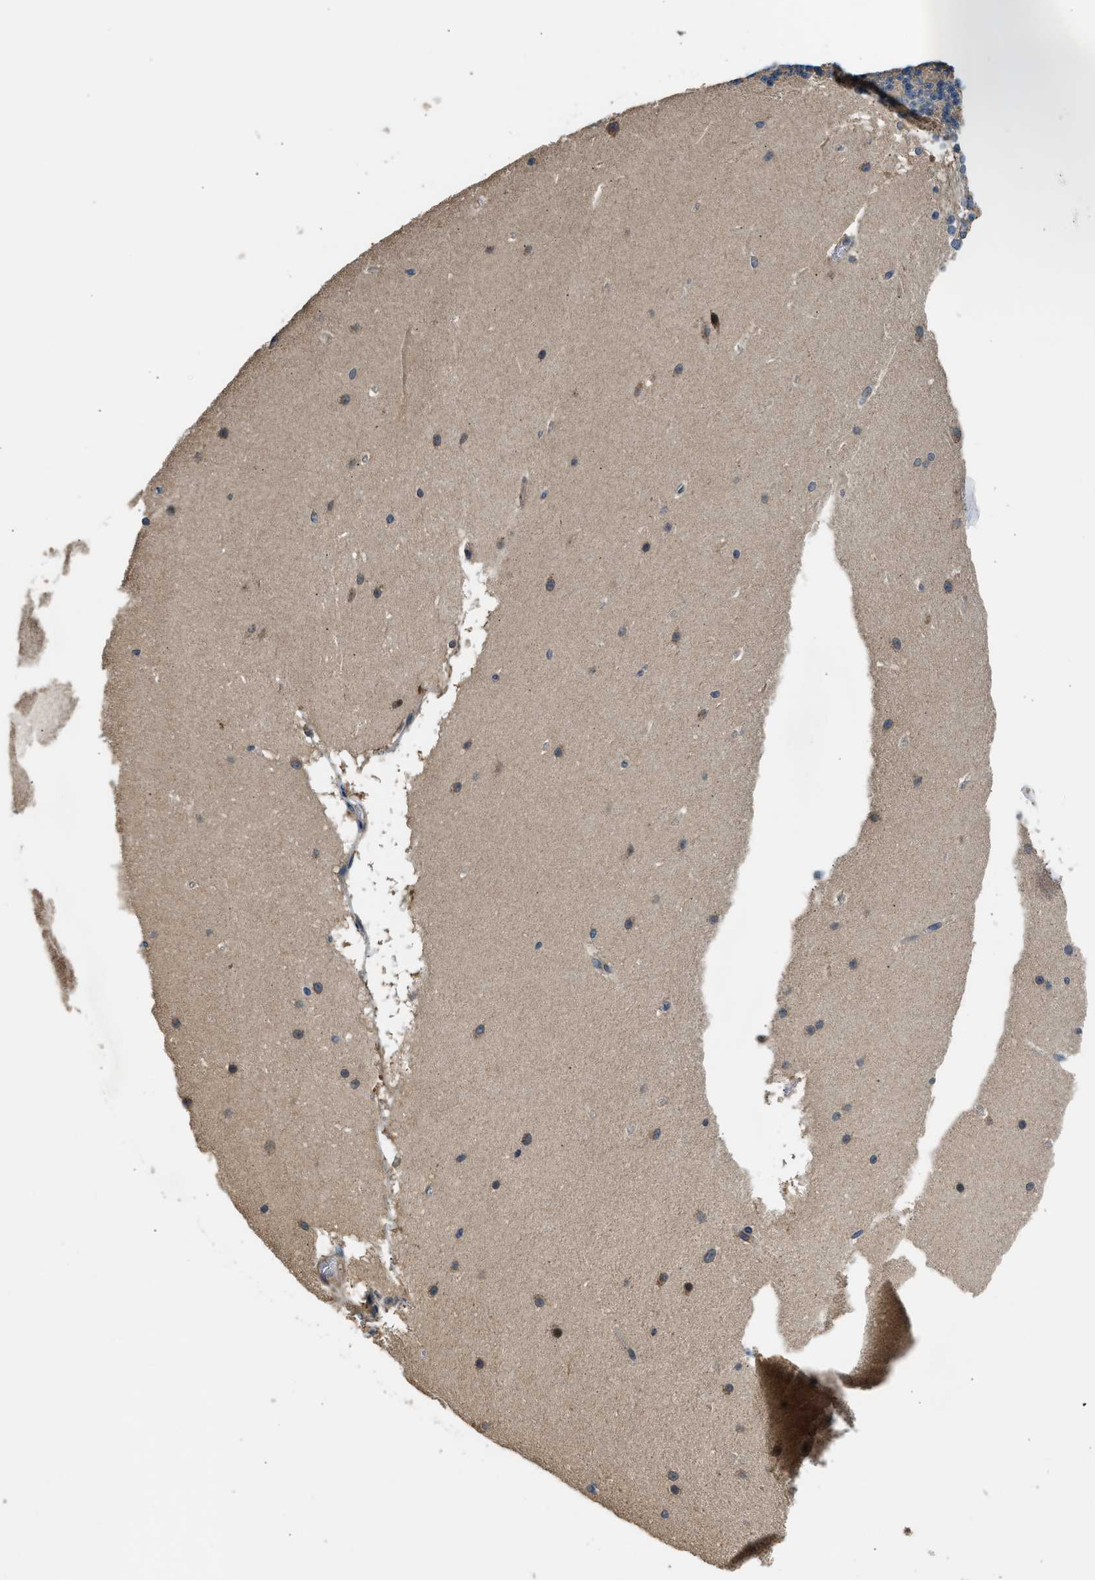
{"staining": {"intensity": "moderate", "quantity": "25%-75%", "location": "cytoplasmic/membranous"}, "tissue": "cerebellum", "cell_type": "Cells in granular layer", "image_type": "normal", "snomed": [{"axis": "morphology", "description": "Normal tissue, NOS"}, {"axis": "topography", "description": "Cerebellum"}], "caption": "A brown stain labels moderate cytoplasmic/membranous positivity of a protein in cells in granular layer of unremarkable human cerebellum.", "gene": "IL3RA", "patient": {"sex": "female", "age": 19}}